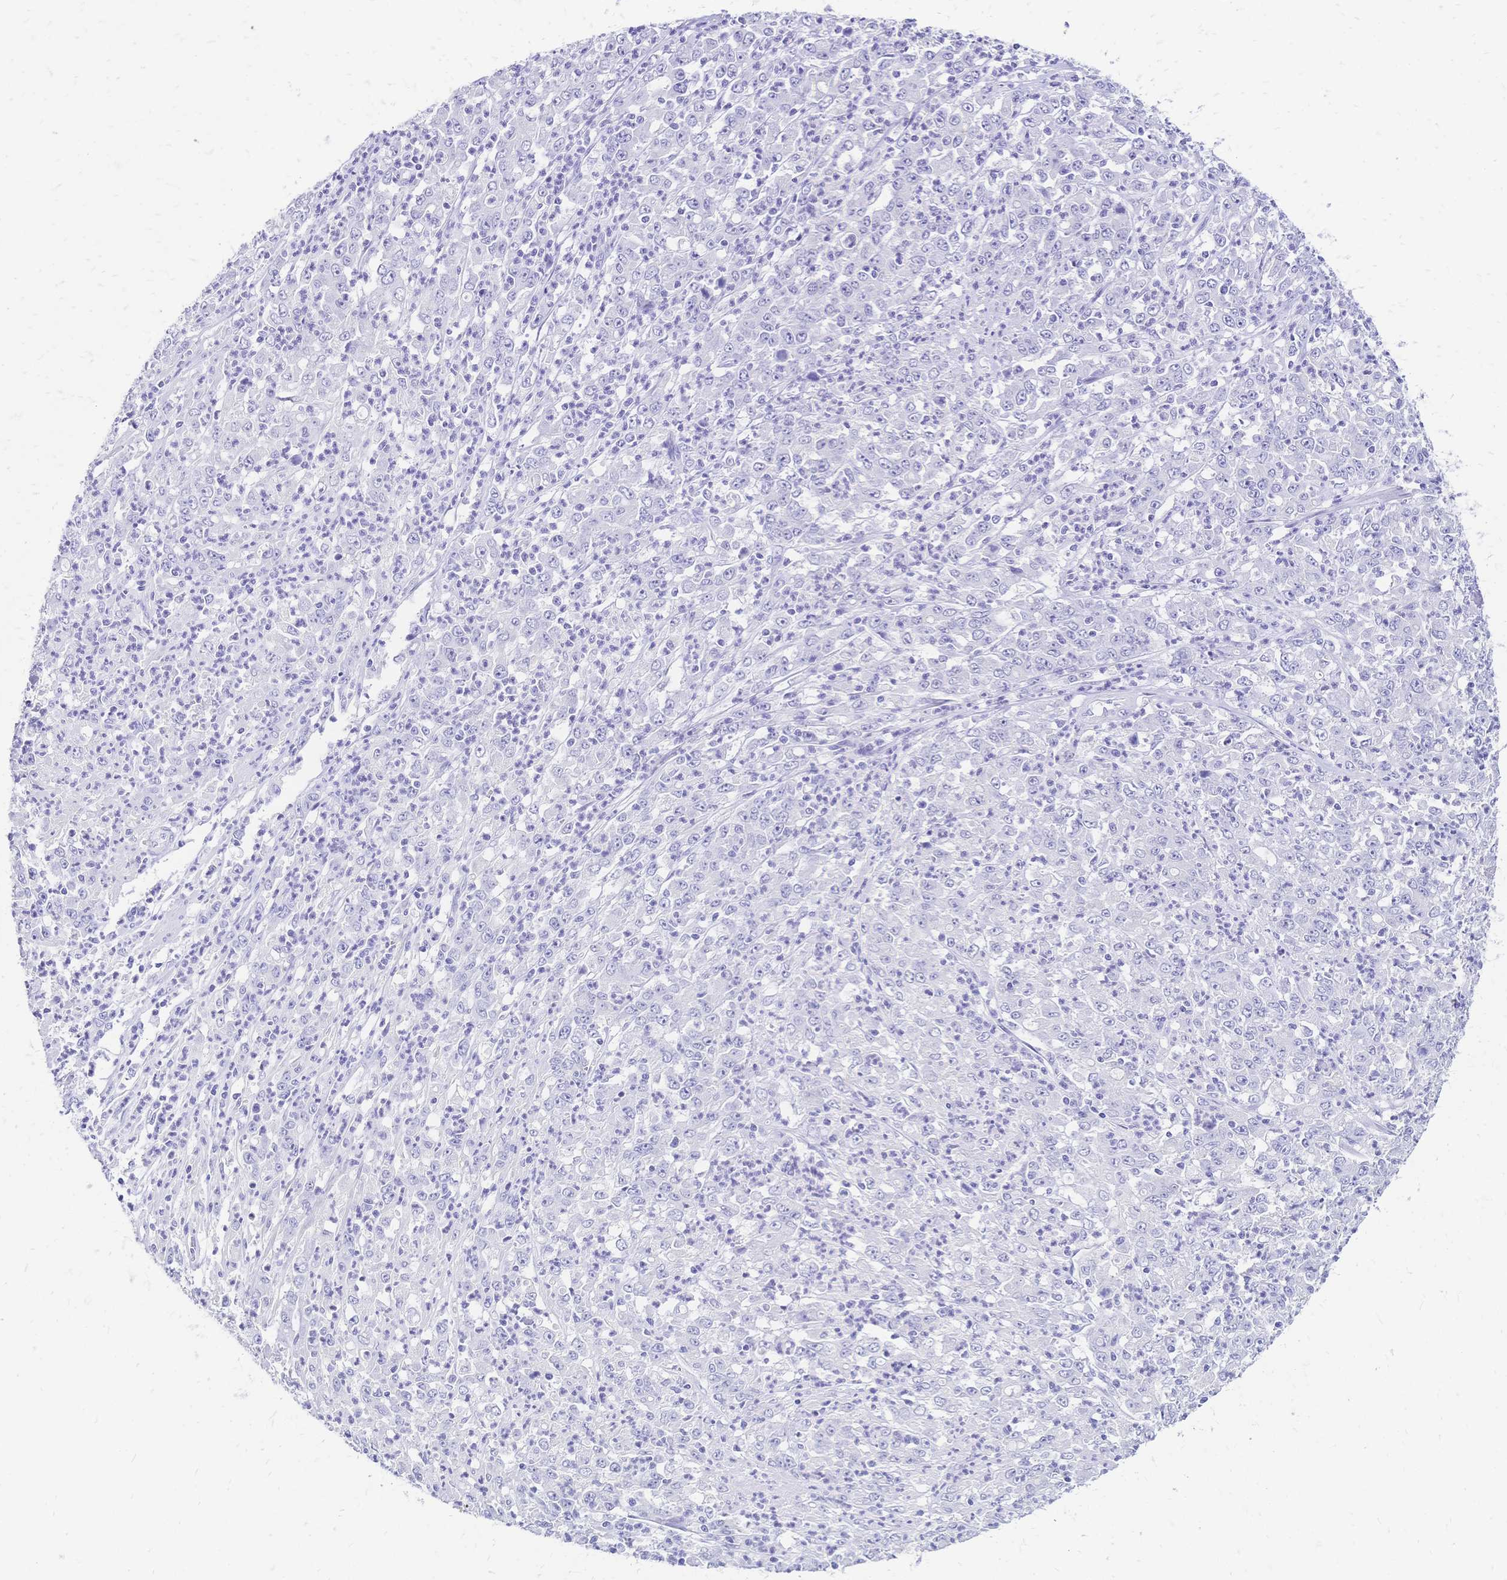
{"staining": {"intensity": "negative", "quantity": "none", "location": "none"}, "tissue": "stomach cancer", "cell_type": "Tumor cells", "image_type": "cancer", "snomed": [{"axis": "morphology", "description": "Adenocarcinoma, NOS"}, {"axis": "topography", "description": "Stomach, lower"}], "caption": "DAB immunohistochemical staining of stomach cancer (adenocarcinoma) reveals no significant positivity in tumor cells.", "gene": "FA2H", "patient": {"sex": "female", "age": 71}}